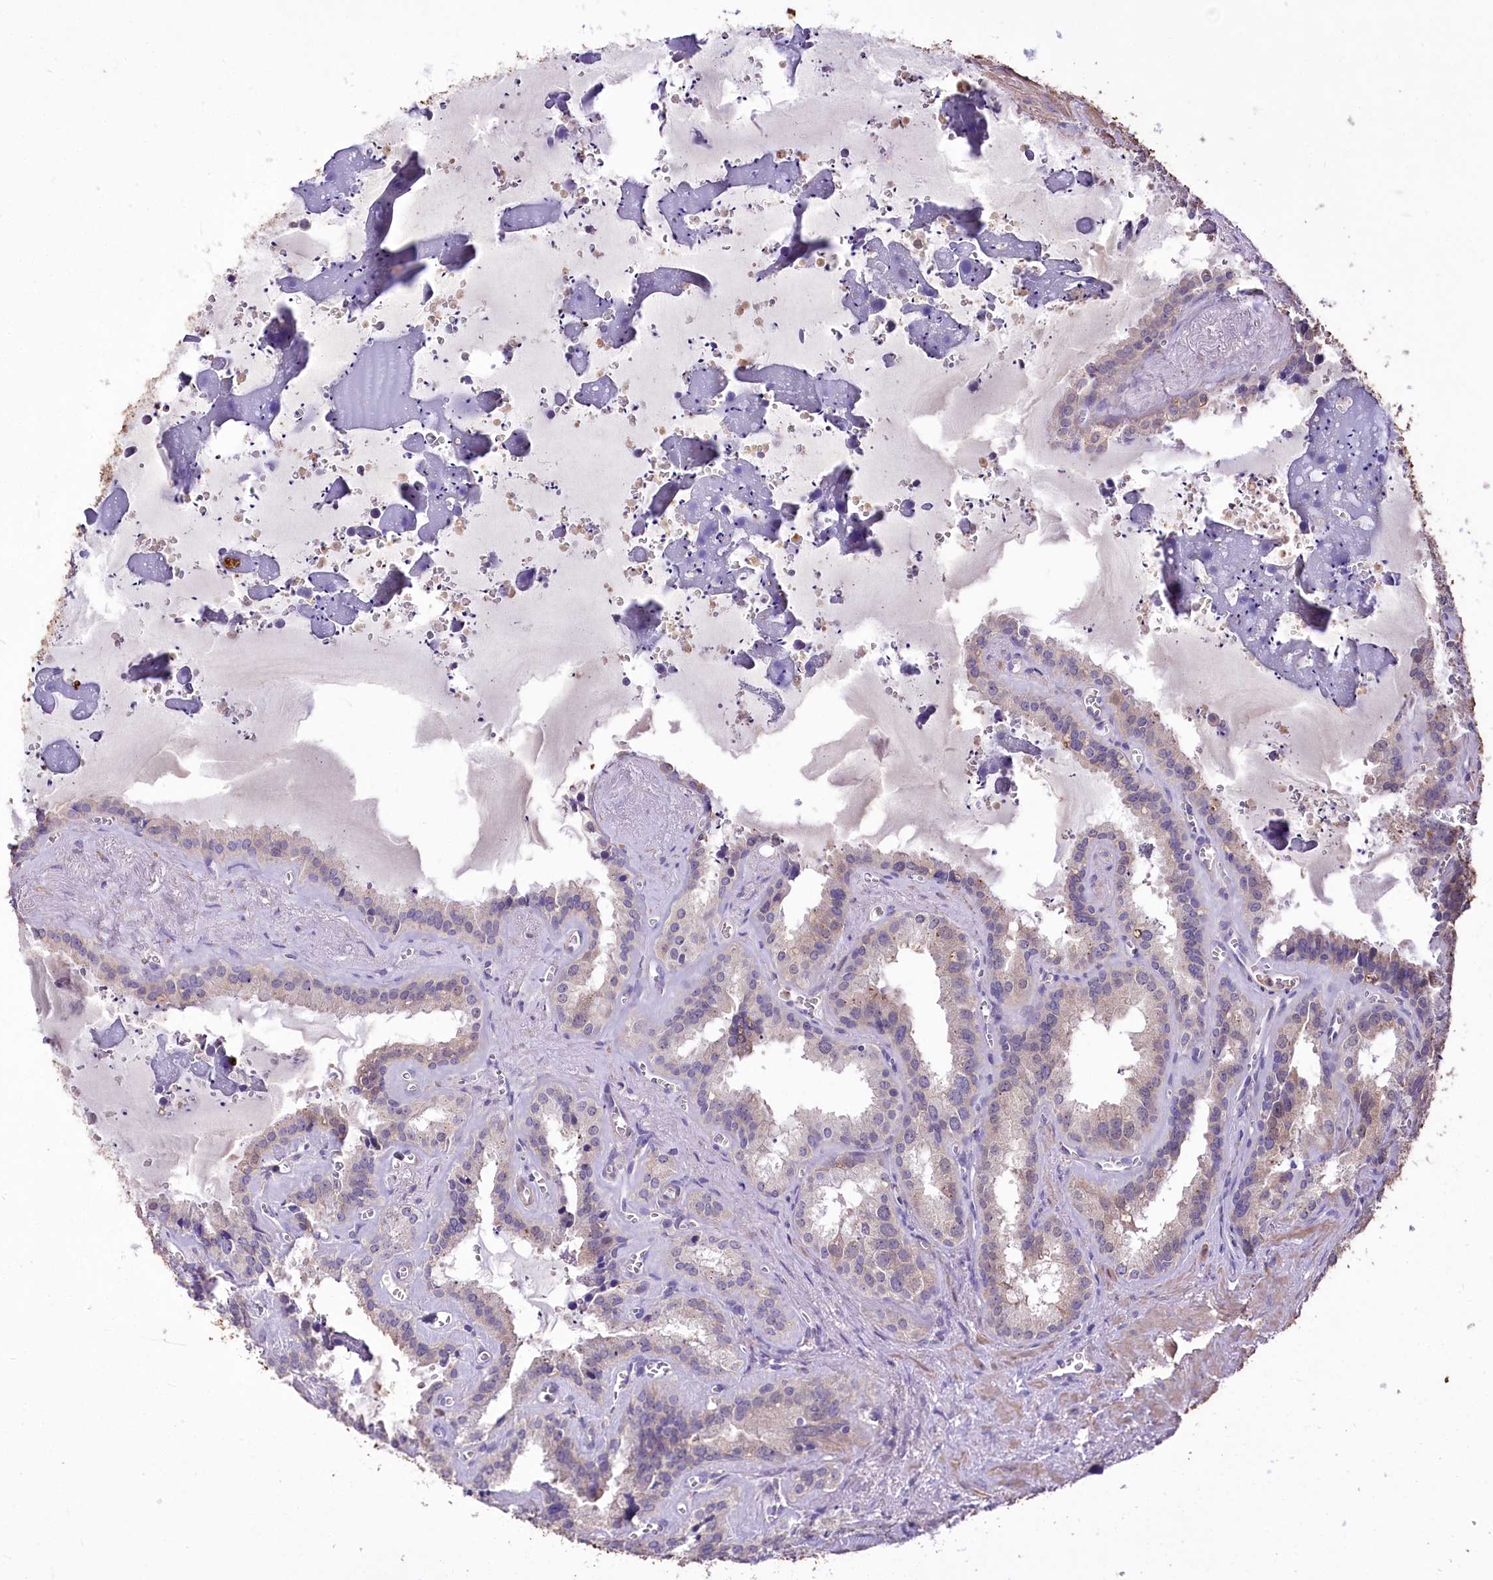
{"staining": {"intensity": "weak", "quantity": "<25%", "location": "cytoplasmic/membranous"}, "tissue": "seminal vesicle", "cell_type": "Glandular cells", "image_type": "normal", "snomed": [{"axis": "morphology", "description": "Normal tissue, NOS"}, {"axis": "topography", "description": "Prostate"}, {"axis": "topography", "description": "Seminal veicle"}], "caption": "A histopathology image of seminal vesicle stained for a protein reveals no brown staining in glandular cells.", "gene": "PCYOX1L", "patient": {"sex": "male", "age": 59}}